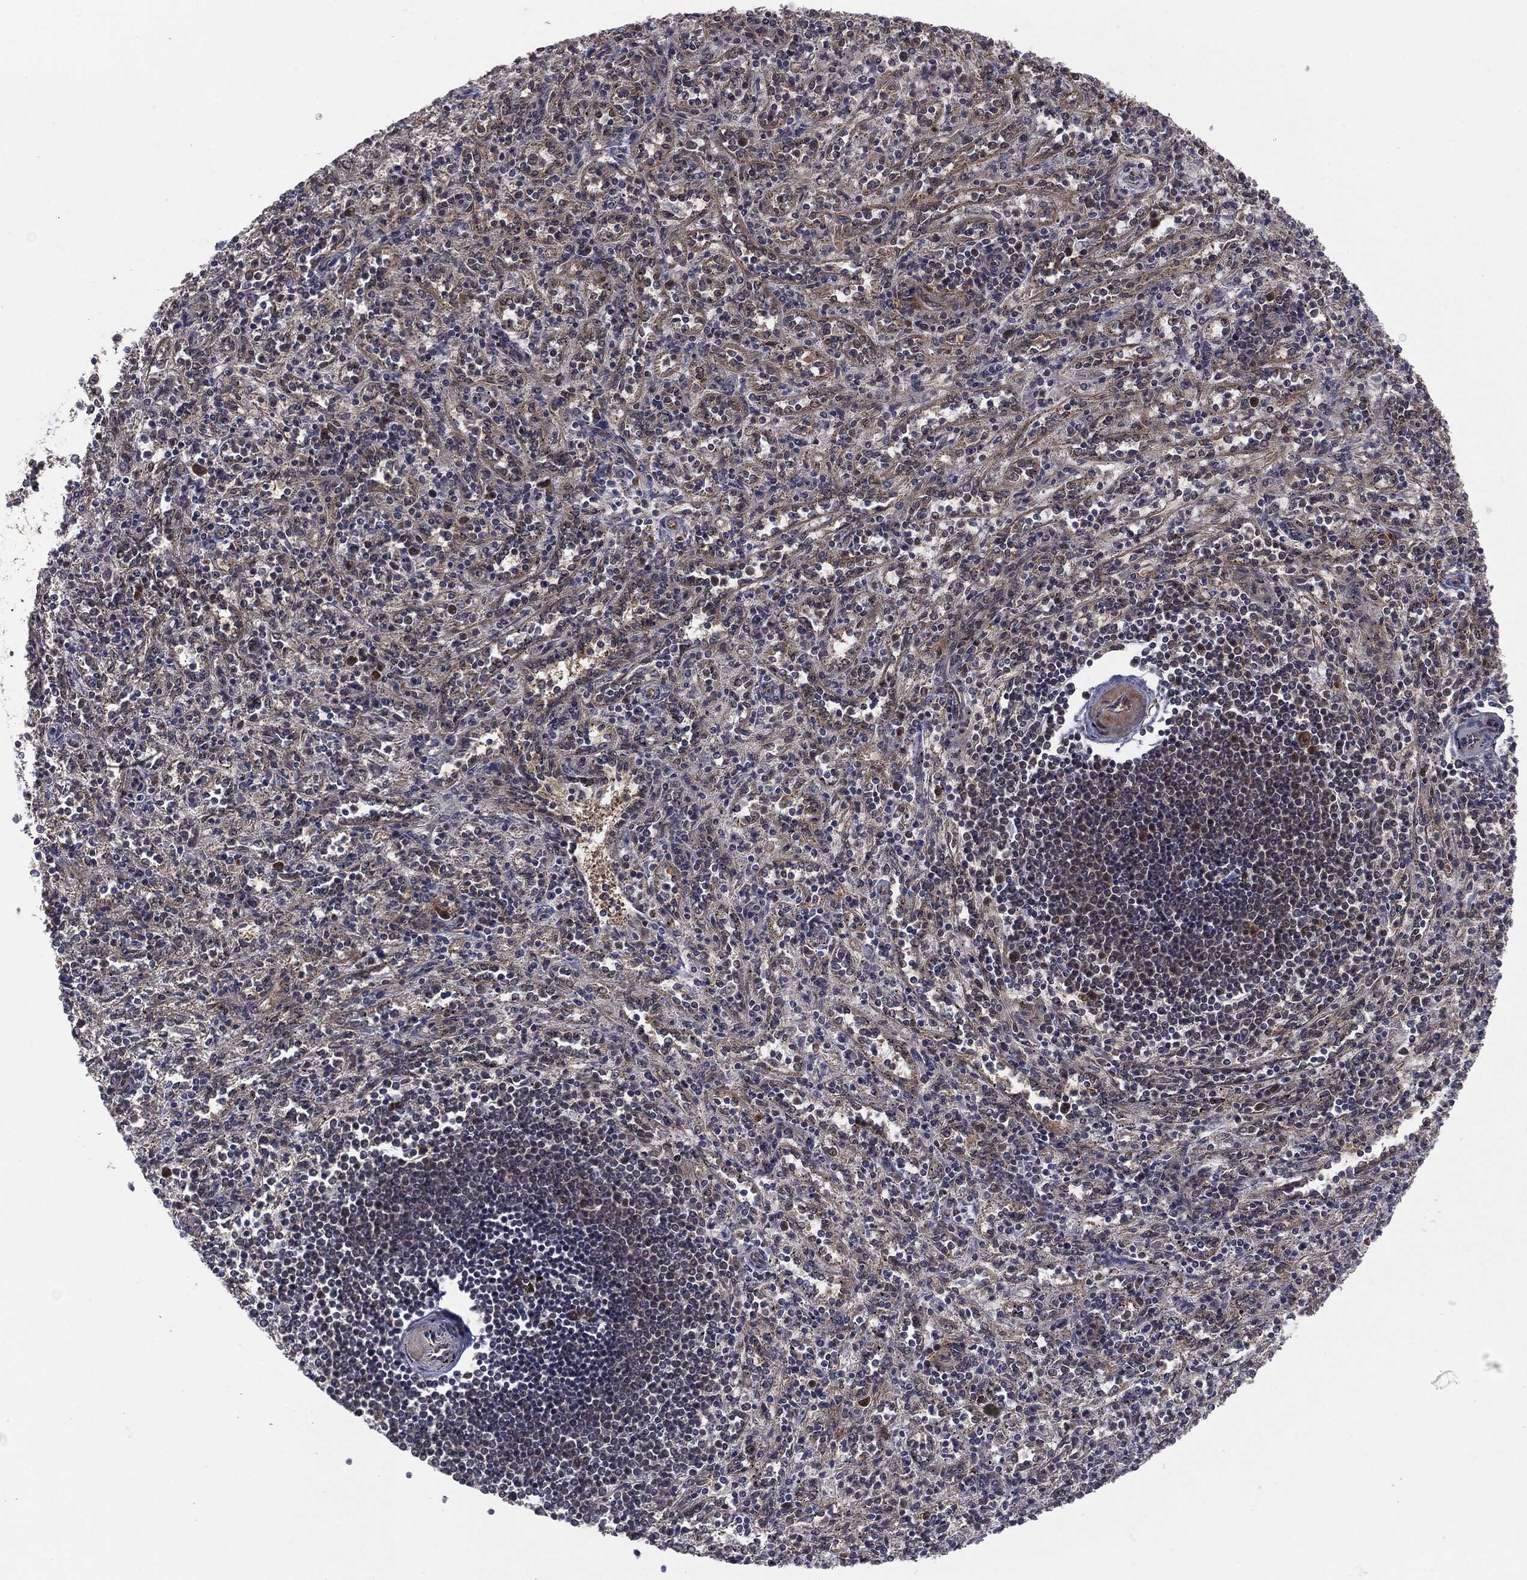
{"staining": {"intensity": "moderate", "quantity": "<25%", "location": "cytoplasmic/membranous"}, "tissue": "spleen", "cell_type": "Cells in red pulp", "image_type": "normal", "snomed": [{"axis": "morphology", "description": "Normal tissue, NOS"}, {"axis": "topography", "description": "Spleen"}], "caption": "Approximately <25% of cells in red pulp in normal spleen show moderate cytoplasmic/membranous protein staining as visualized by brown immunohistochemical staining.", "gene": "KRT7", "patient": {"sex": "male", "age": 69}}